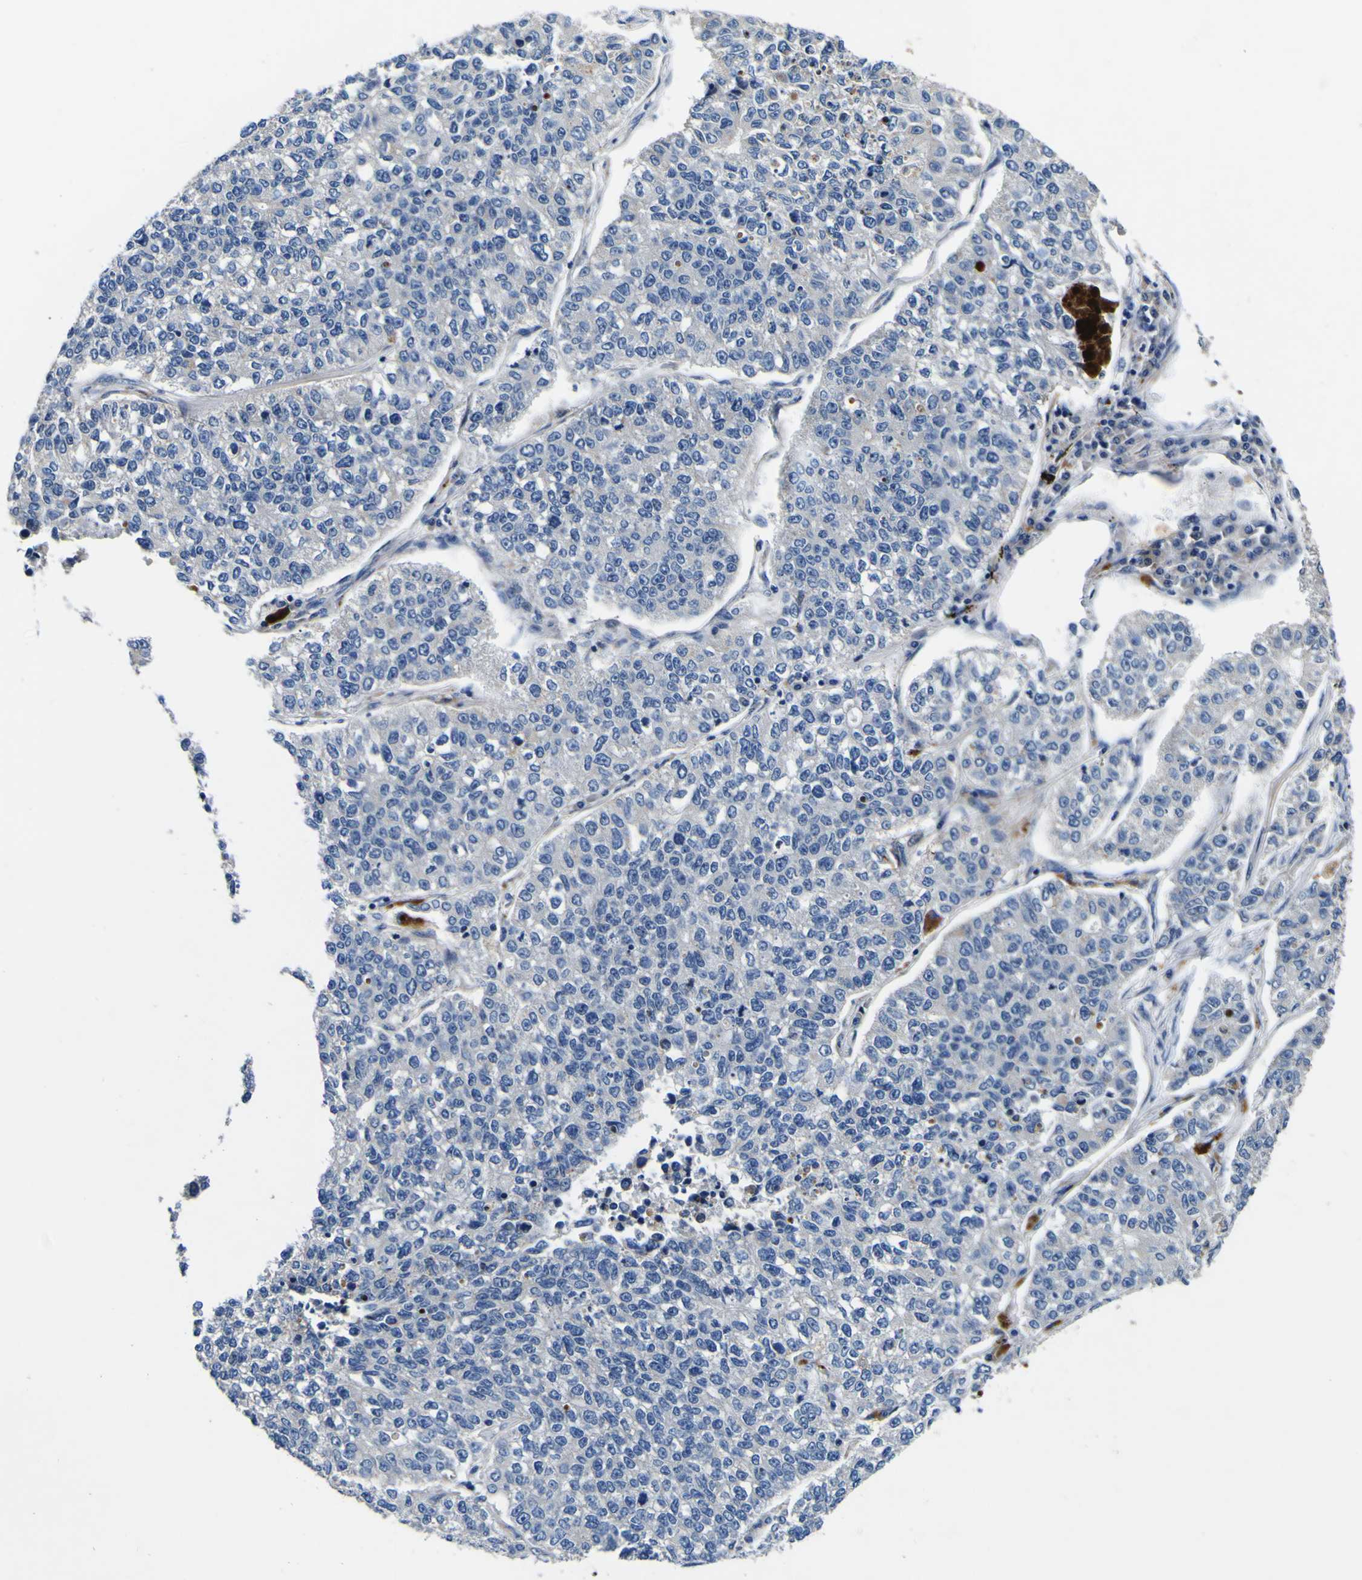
{"staining": {"intensity": "weak", "quantity": "<25%", "location": "cytoplasmic/membranous"}, "tissue": "lung cancer", "cell_type": "Tumor cells", "image_type": "cancer", "snomed": [{"axis": "morphology", "description": "Adenocarcinoma, NOS"}, {"axis": "topography", "description": "Lung"}], "caption": "IHC histopathology image of neoplastic tissue: adenocarcinoma (lung) stained with DAB (3,3'-diaminobenzidine) reveals no significant protein staining in tumor cells.", "gene": "AGAP3", "patient": {"sex": "male", "age": 49}}